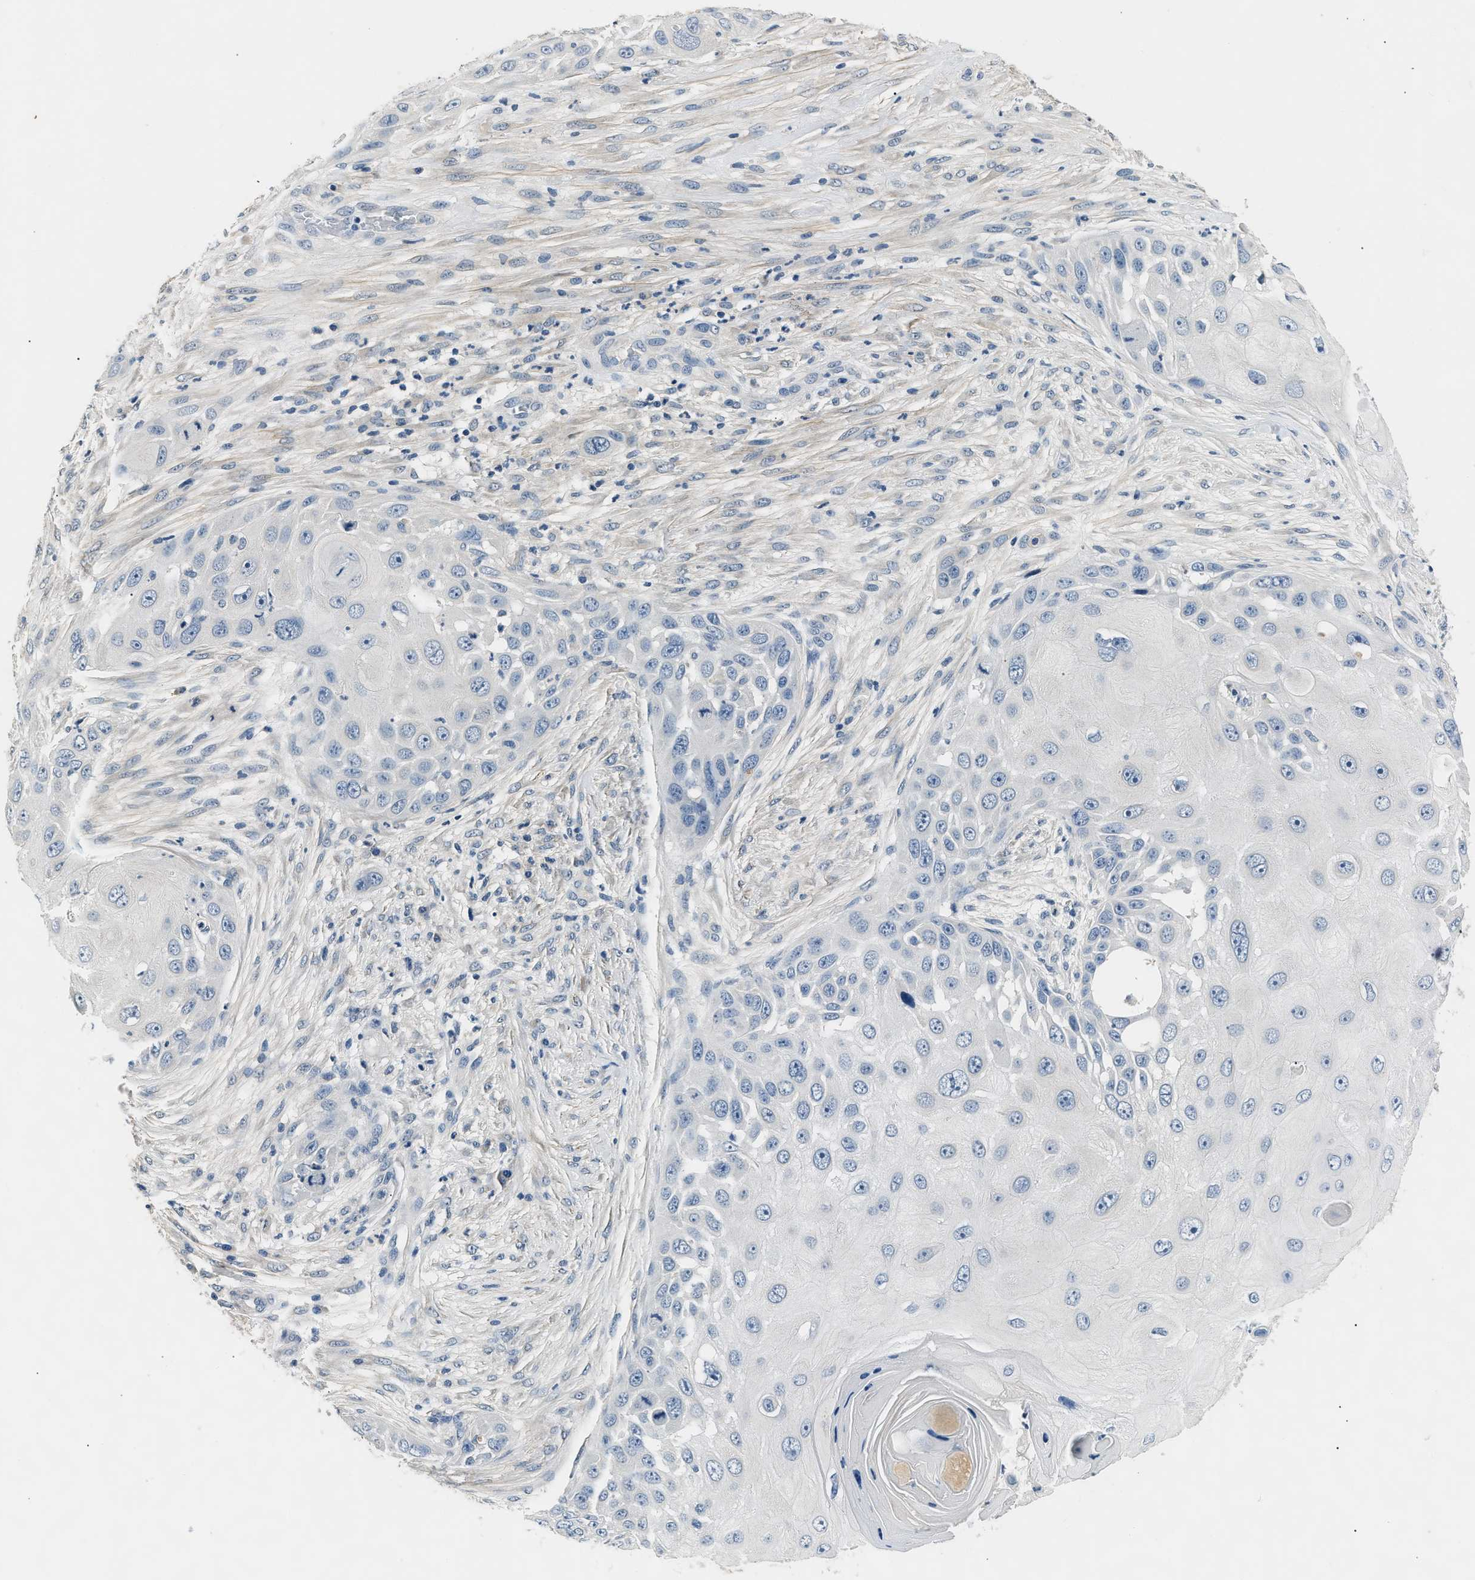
{"staining": {"intensity": "negative", "quantity": "none", "location": "none"}, "tissue": "skin cancer", "cell_type": "Tumor cells", "image_type": "cancer", "snomed": [{"axis": "morphology", "description": "Squamous cell carcinoma, NOS"}, {"axis": "topography", "description": "Skin"}], "caption": "This image is of skin cancer stained with immunohistochemistry (IHC) to label a protein in brown with the nuclei are counter-stained blue. There is no staining in tumor cells.", "gene": "INHA", "patient": {"sex": "female", "age": 44}}